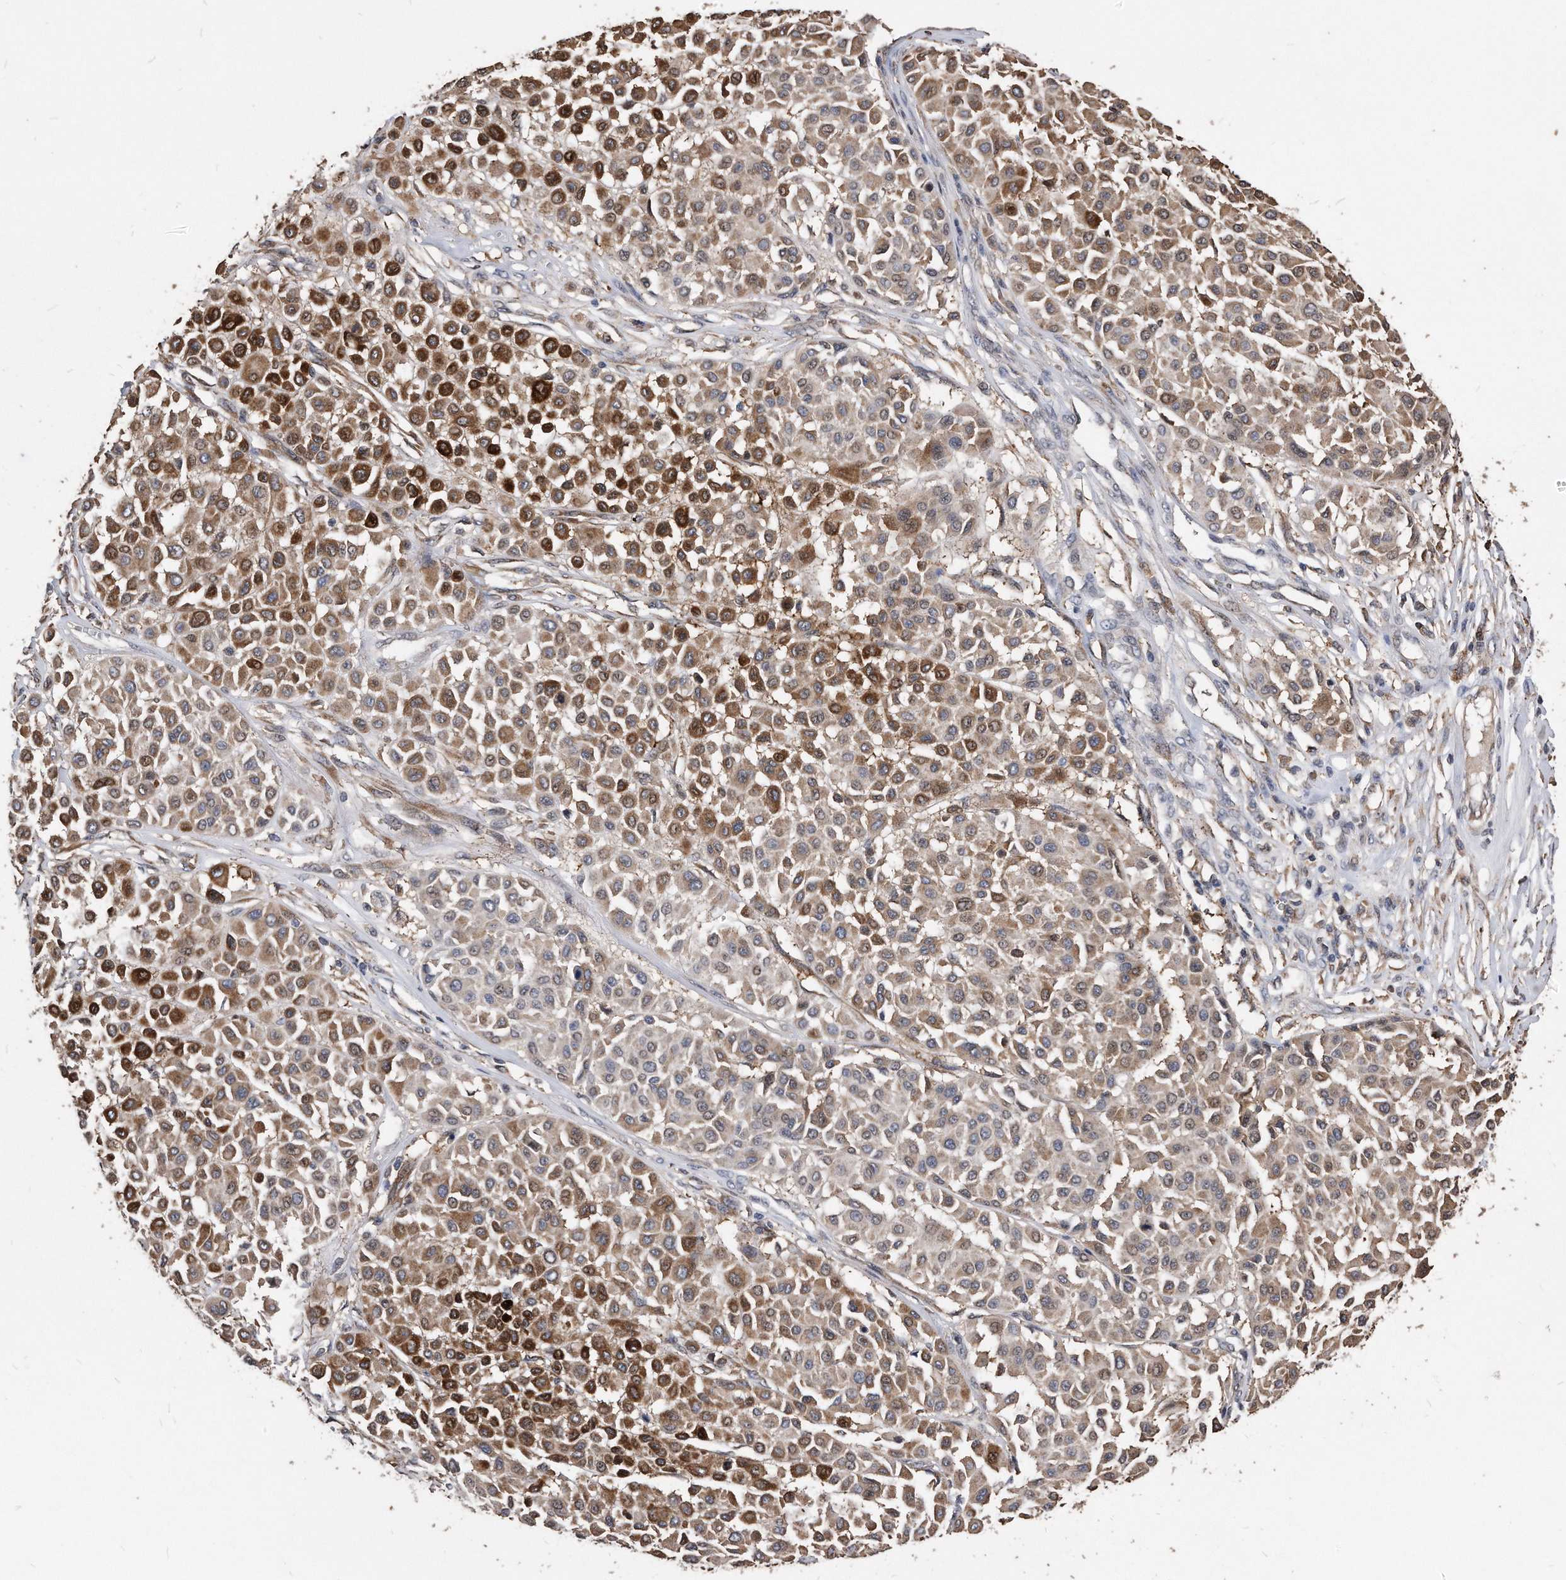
{"staining": {"intensity": "strong", "quantity": "25%-75%", "location": "cytoplasmic/membranous"}, "tissue": "melanoma", "cell_type": "Tumor cells", "image_type": "cancer", "snomed": [{"axis": "morphology", "description": "Malignant melanoma, Metastatic site"}, {"axis": "topography", "description": "Soft tissue"}], "caption": "A brown stain highlights strong cytoplasmic/membranous expression of a protein in human melanoma tumor cells. (DAB (3,3'-diaminobenzidine) IHC with brightfield microscopy, high magnification).", "gene": "IL20RA", "patient": {"sex": "male", "age": 41}}